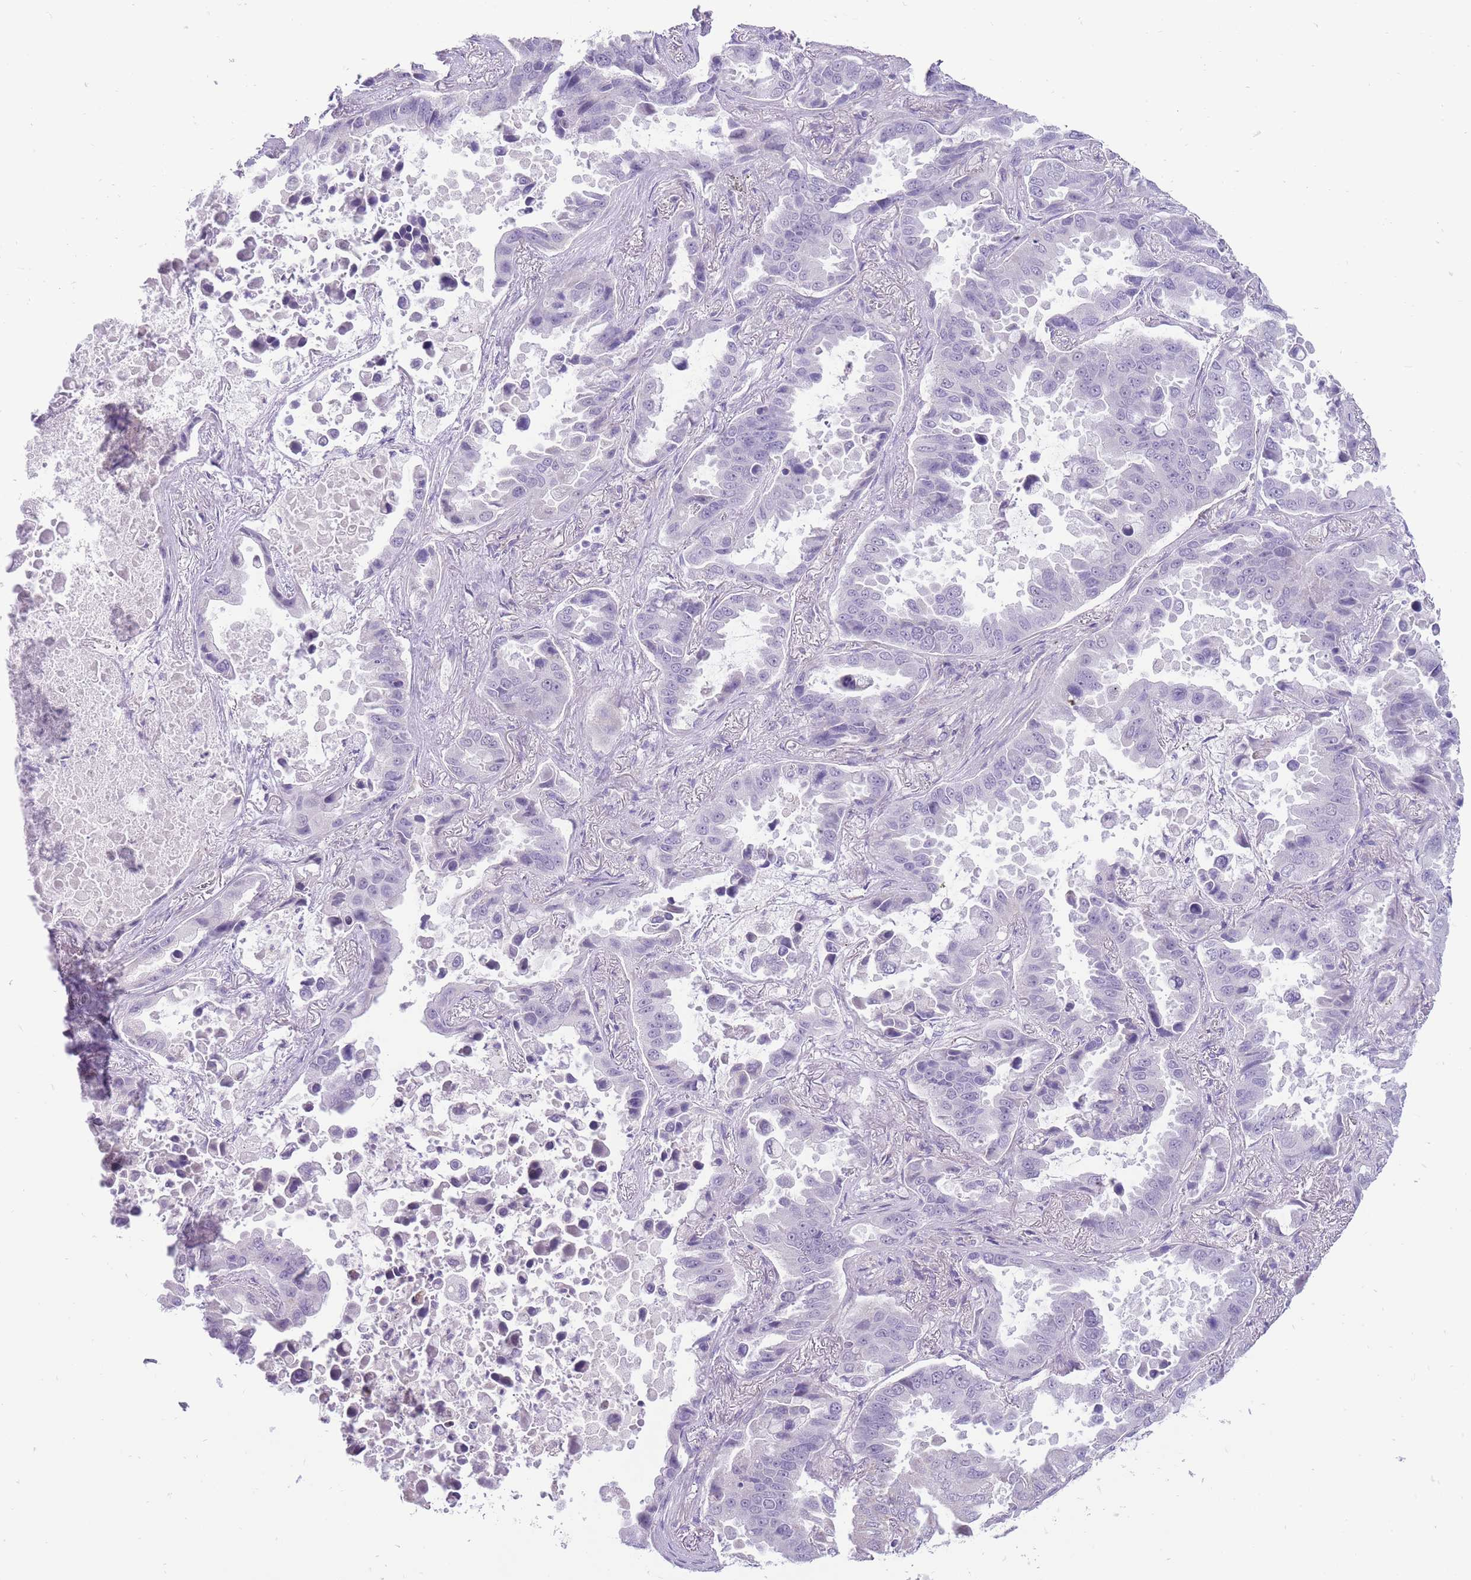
{"staining": {"intensity": "negative", "quantity": "none", "location": "none"}, "tissue": "lung cancer", "cell_type": "Tumor cells", "image_type": "cancer", "snomed": [{"axis": "morphology", "description": "Adenocarcinoma, NOS"}, {"axis": "topography", "description": "Lung"}], "caption": "This is a image of immunohistochemistry staining of lung cancer, which shows no positivity in tumor cells.", "gene": "ERICH4", "patient": {"sex": "male", "age": 64}}